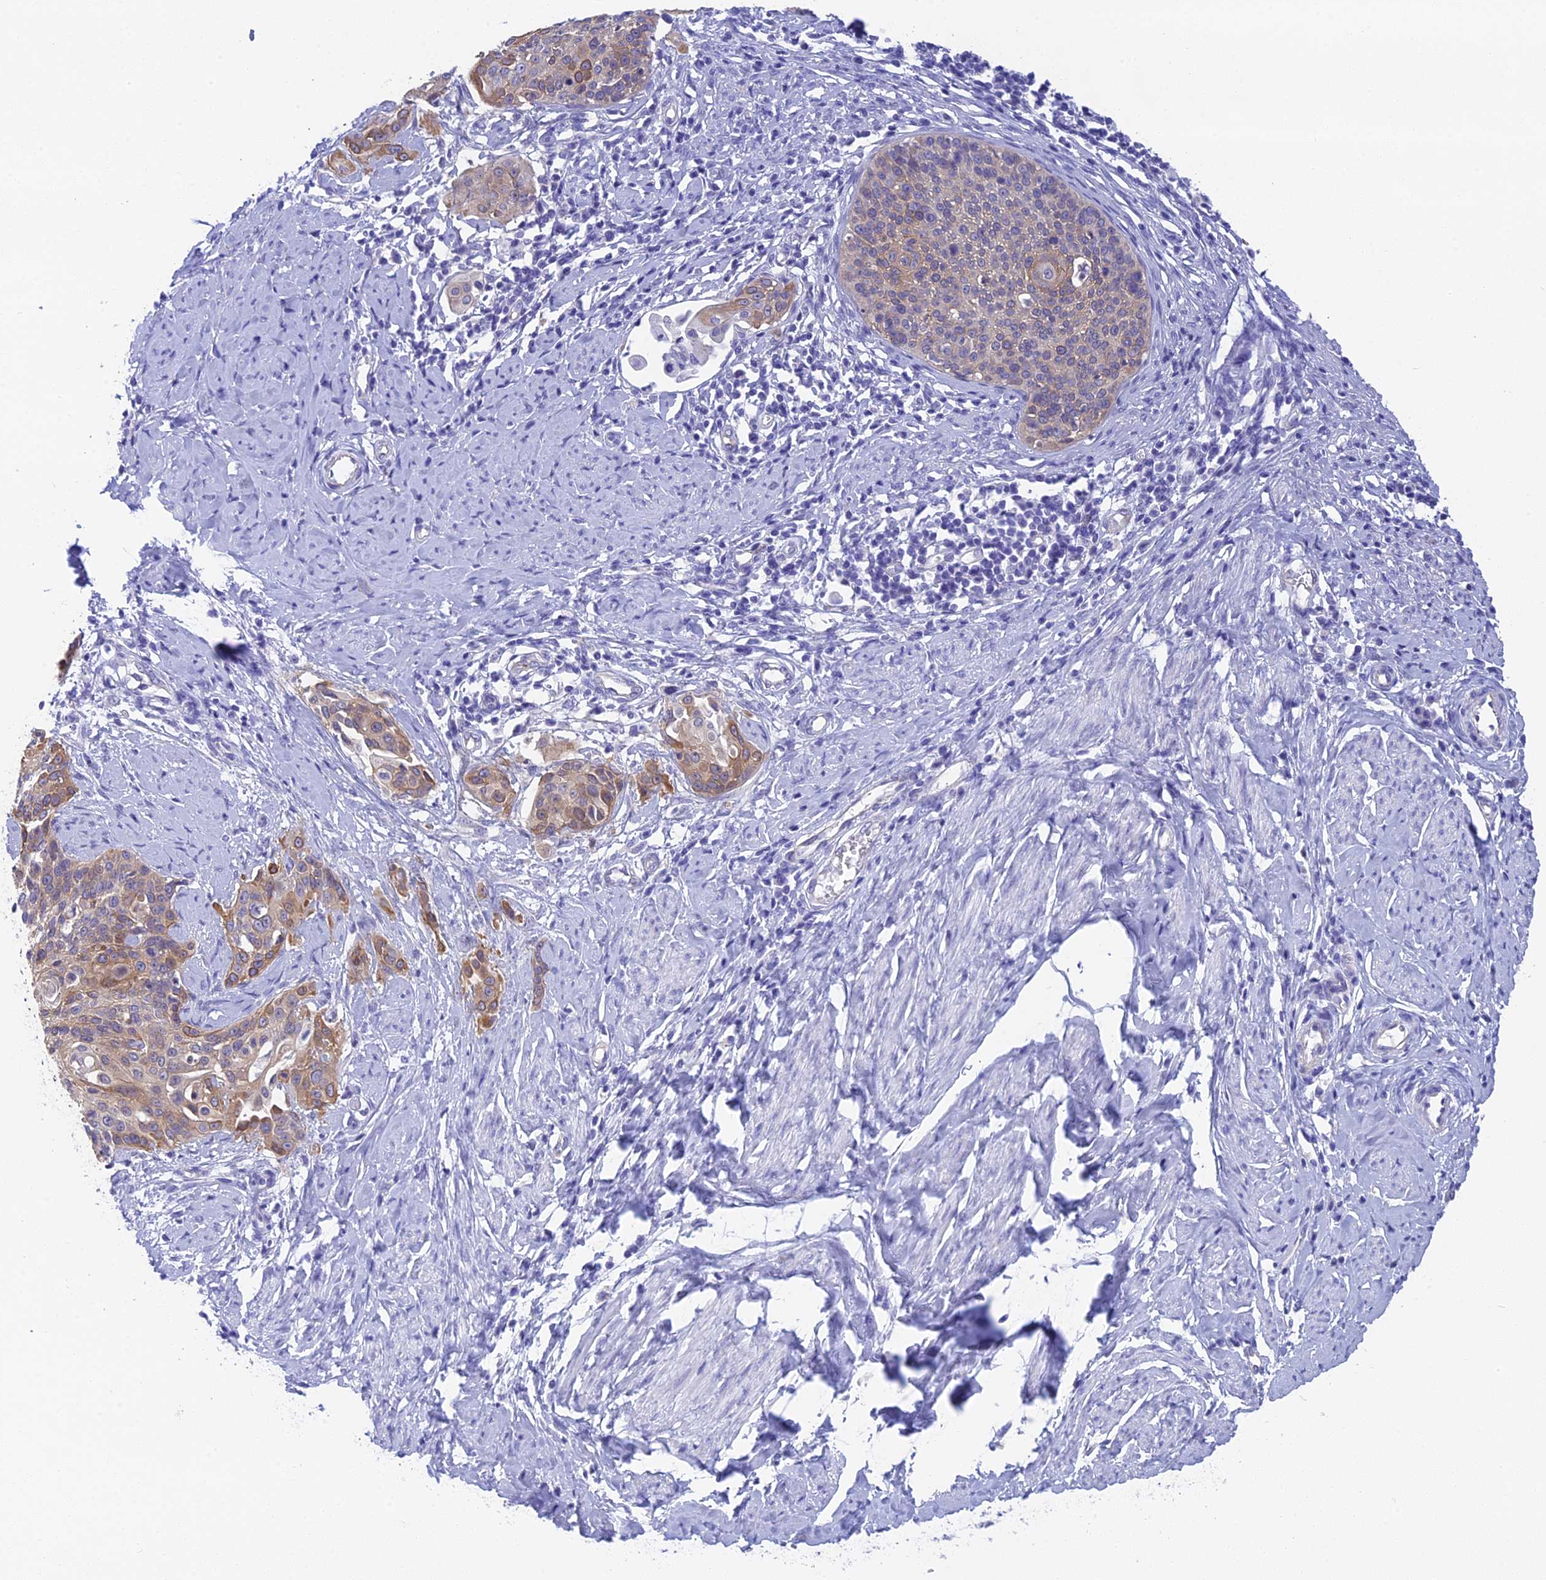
{"staining": {"intensity": "moderate", "quantity": ">75%", "location": "cytoplasmic/membranous"}, "tissue": "cervical cancer", "cell_type": "Tumor cells", "image_type": "cancer", "snomed": [{"axis": "morphology", "description": "Squamous cell carcinoma, NOS"}, {"axis": "topography", "description": "Cervix"}], "caption": "Cervical cancer stained for a protein (brown) displays moderate cytoplasmic/membranous positive staining in approximately >75% of tumor cells.", "gene": "TACSTD2", "patient": {"sex": "female", "age": 44}}